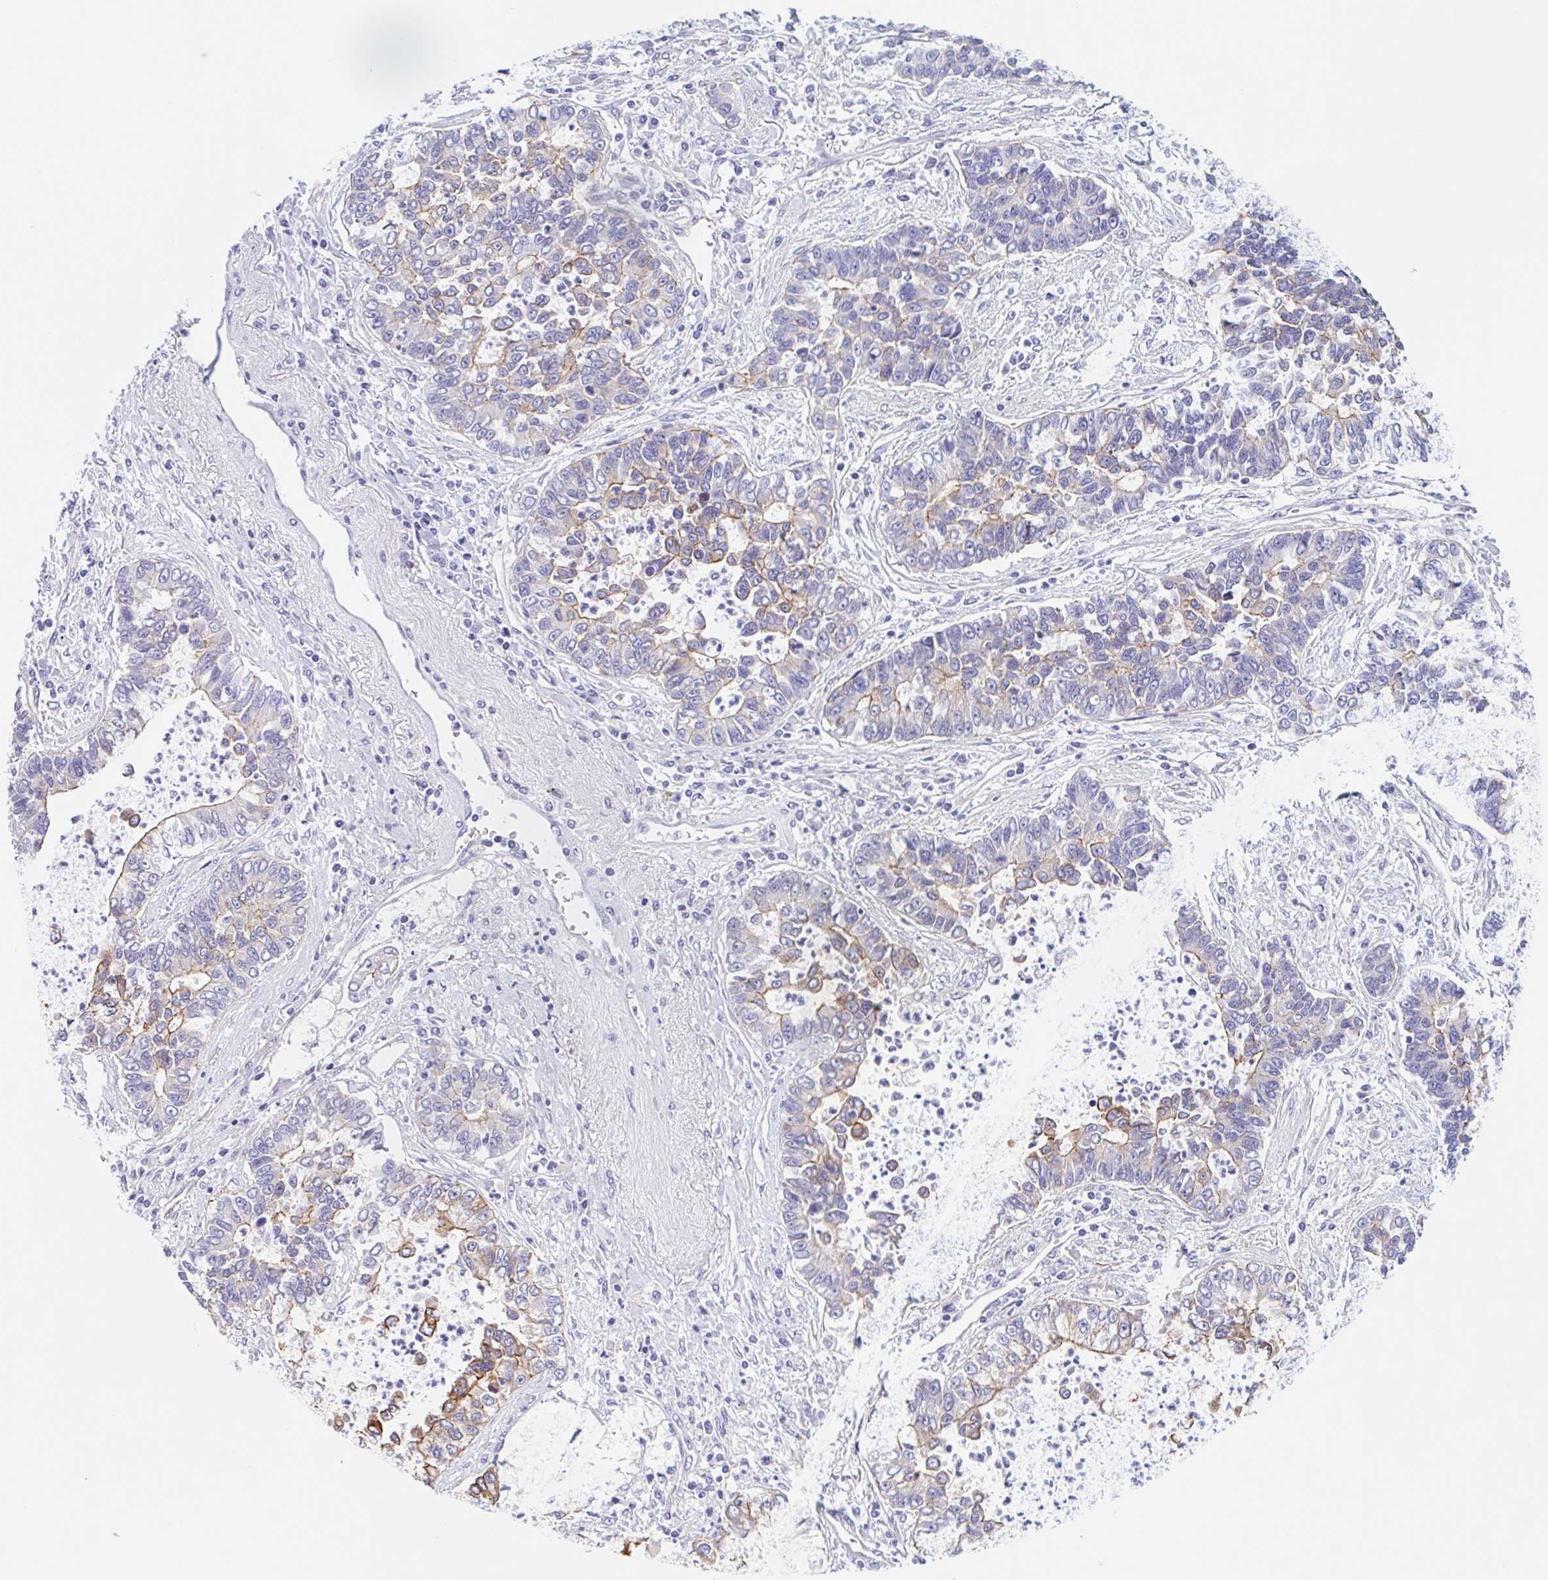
{"staining": {"intensity": "moderate", "quantity": "<25%", "location": "cytoplasmic/membranous"}, "tissue": "lung cancer", "cell_type": "Tumor cells", "image_type": "cancer", "snomed": [{"axis": "morphology", "description": "Adenocarcinoma, NOS"}, {"axis": "topography", "description": "Lung"}], "caption": "DAB immunohistochemical staining of human lung adenocarcinoma exhibits moderate cytoplasmic/membranous protein expression in about <25% of tumor cells.", "gene": "LIMCH1", "patient": {"sex": "female", "age": 57}}